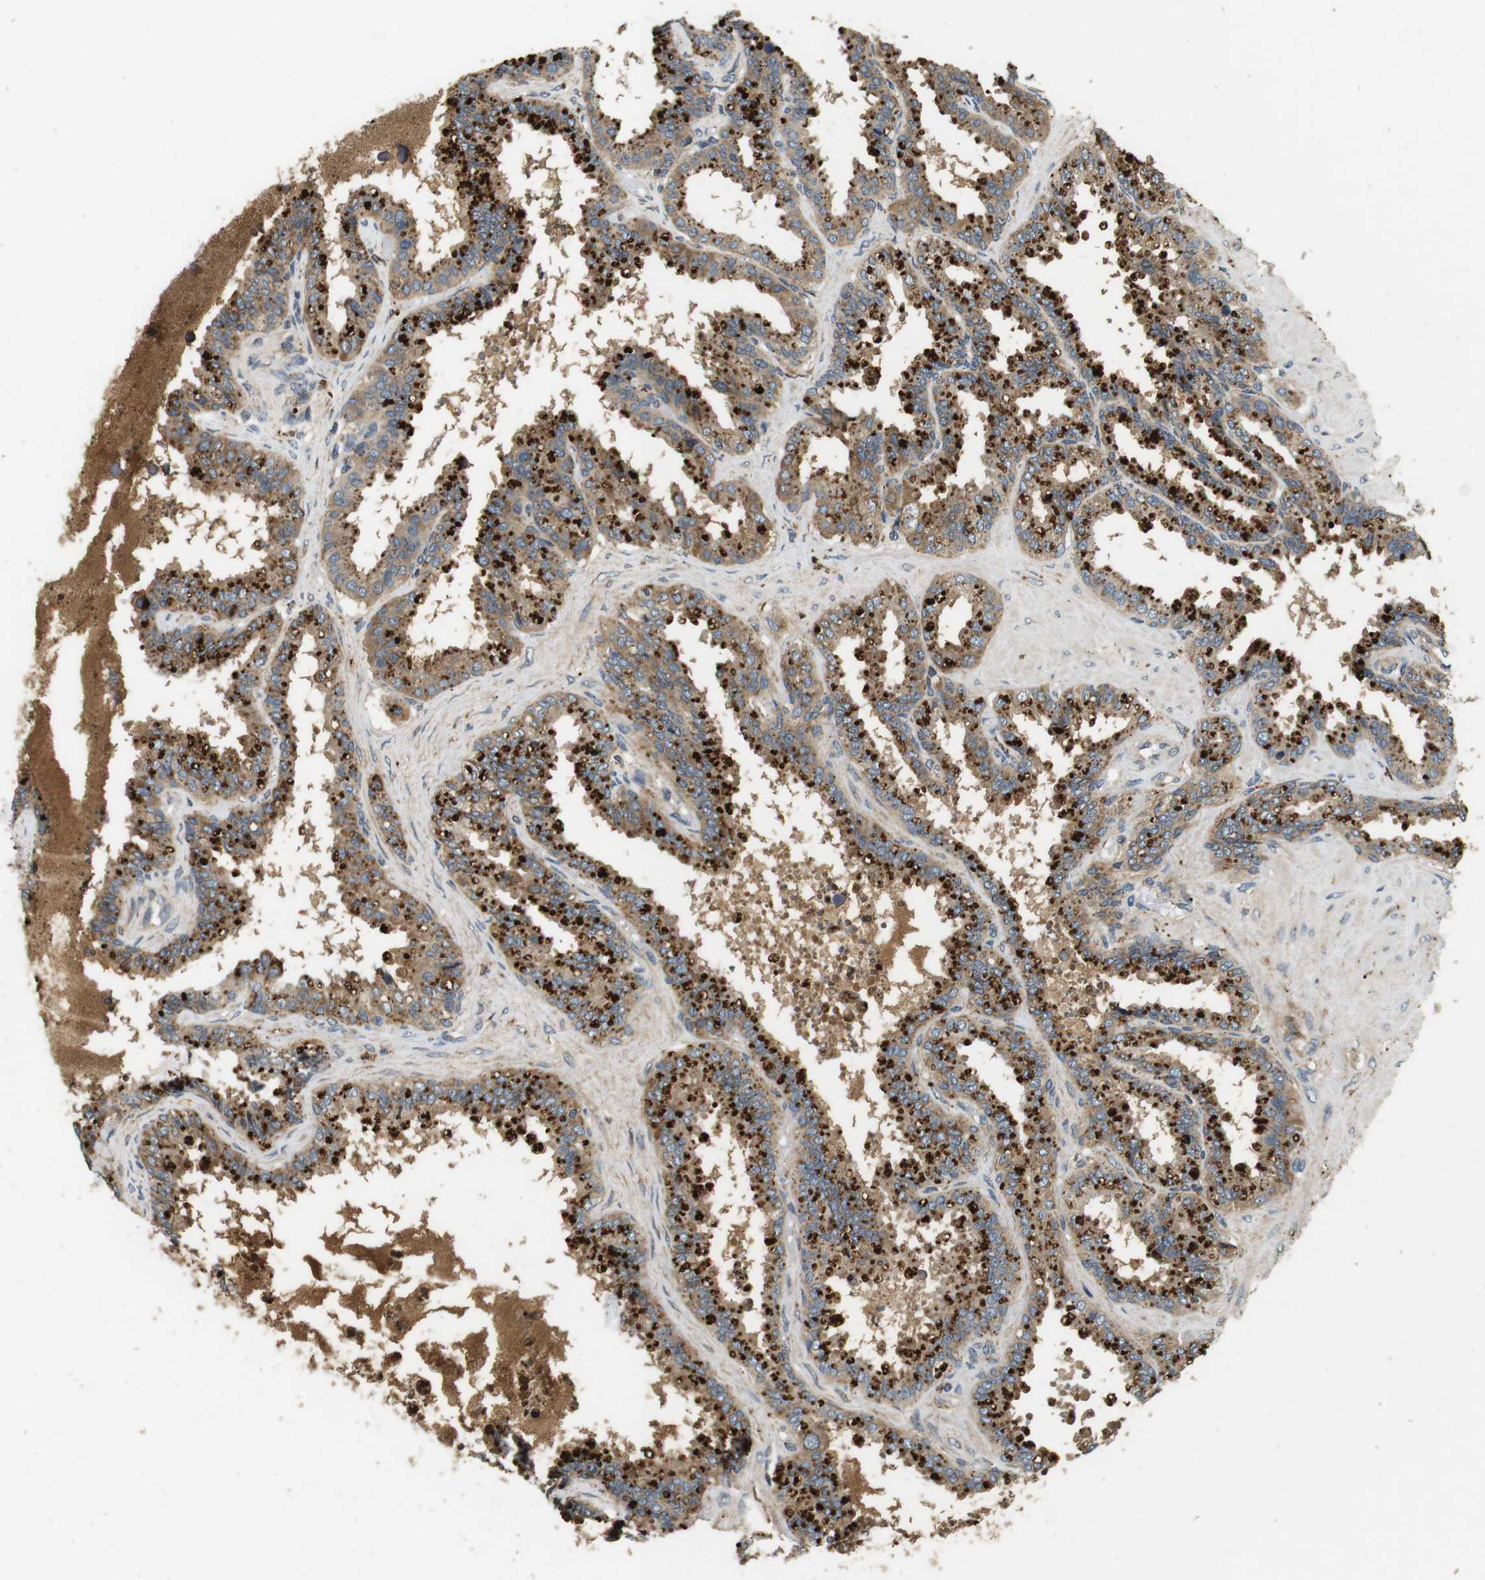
{"staining": {"intensity": "moderate", "quantity": ">75%", "location": "cytoplasmic/membranous"}, "tissue": "seminal vesicle", "cell_type": "Glandular cells", "image_type": "normal", "snomed": [{"axis": "morphology", "description": "Normal tissue, NOS"}, {"axis": "topography", "description": "Seminal veicle"}], "caption": "This image displays immunohistochemistry (IHC) staining of normal human seminal vesicle, with medium moderate cytoplasmic/membranous positivity in about >75% of glandular cells.", "gene": "TXNRD1", "patient": {"sex": "male", "age": 46}}